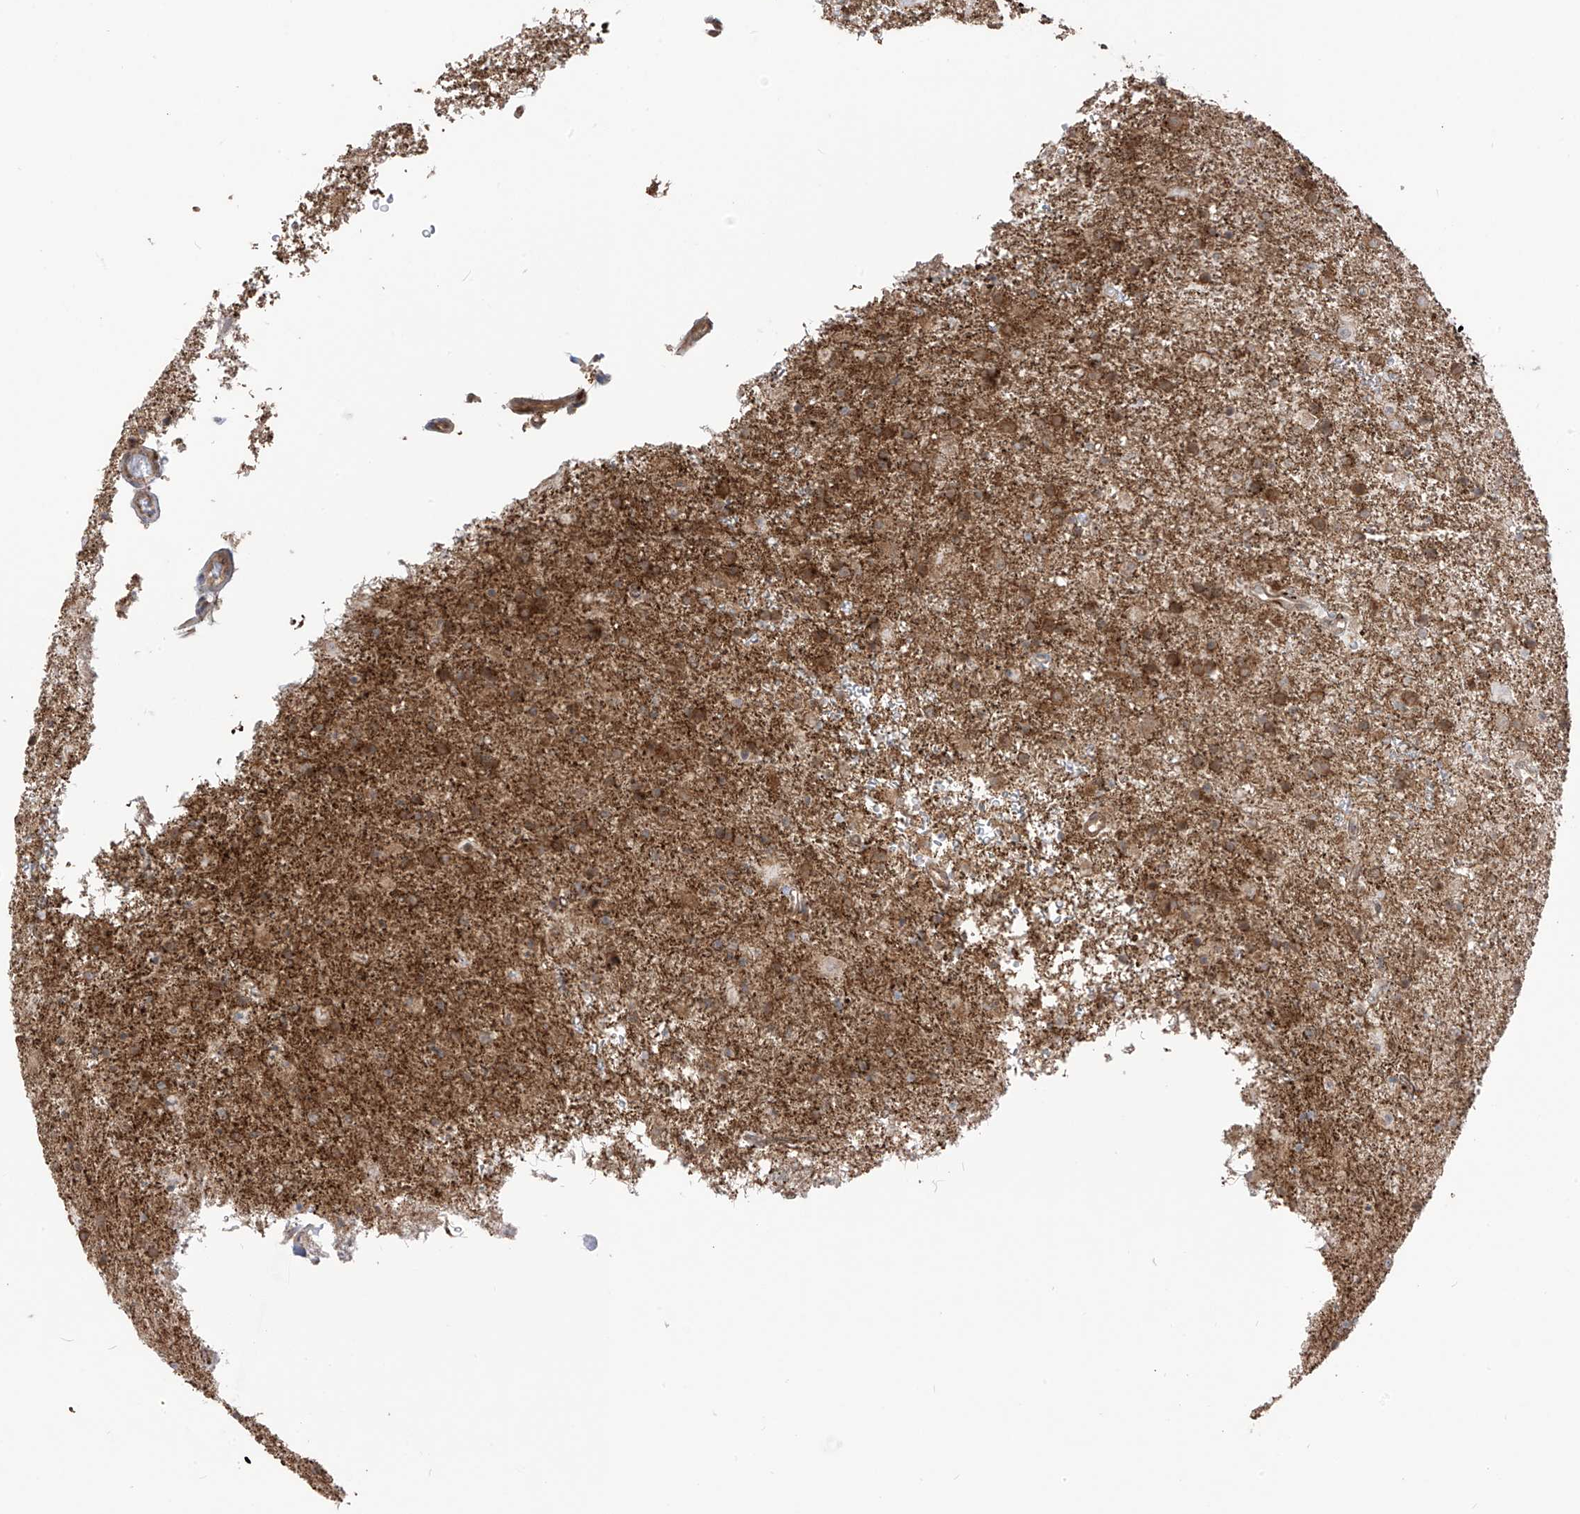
{"staining": {"intensity": "moderate", "quantity": ">75%", "location": "cytoplasmic/membranous"}, "tissue": "glioma", "cell_type": "Tumor cells", "image_type": "cancer", "snomed": [{"axis": "morphology", "description": "Glioma, malignant, Low grade"}, {"axis": "topography", "description": "Brain"}], "caption": "Immunohistochemistry (IHC) histopathology image of human malignant glioma (low-grade) stained for a protein (brown), which shows medium levels of moderate cytoplasmic/membranous positivity in approximately >75% of tumor cells.", "gene": "PDE11A", "patient": {"sex": "male", "age": 65}}